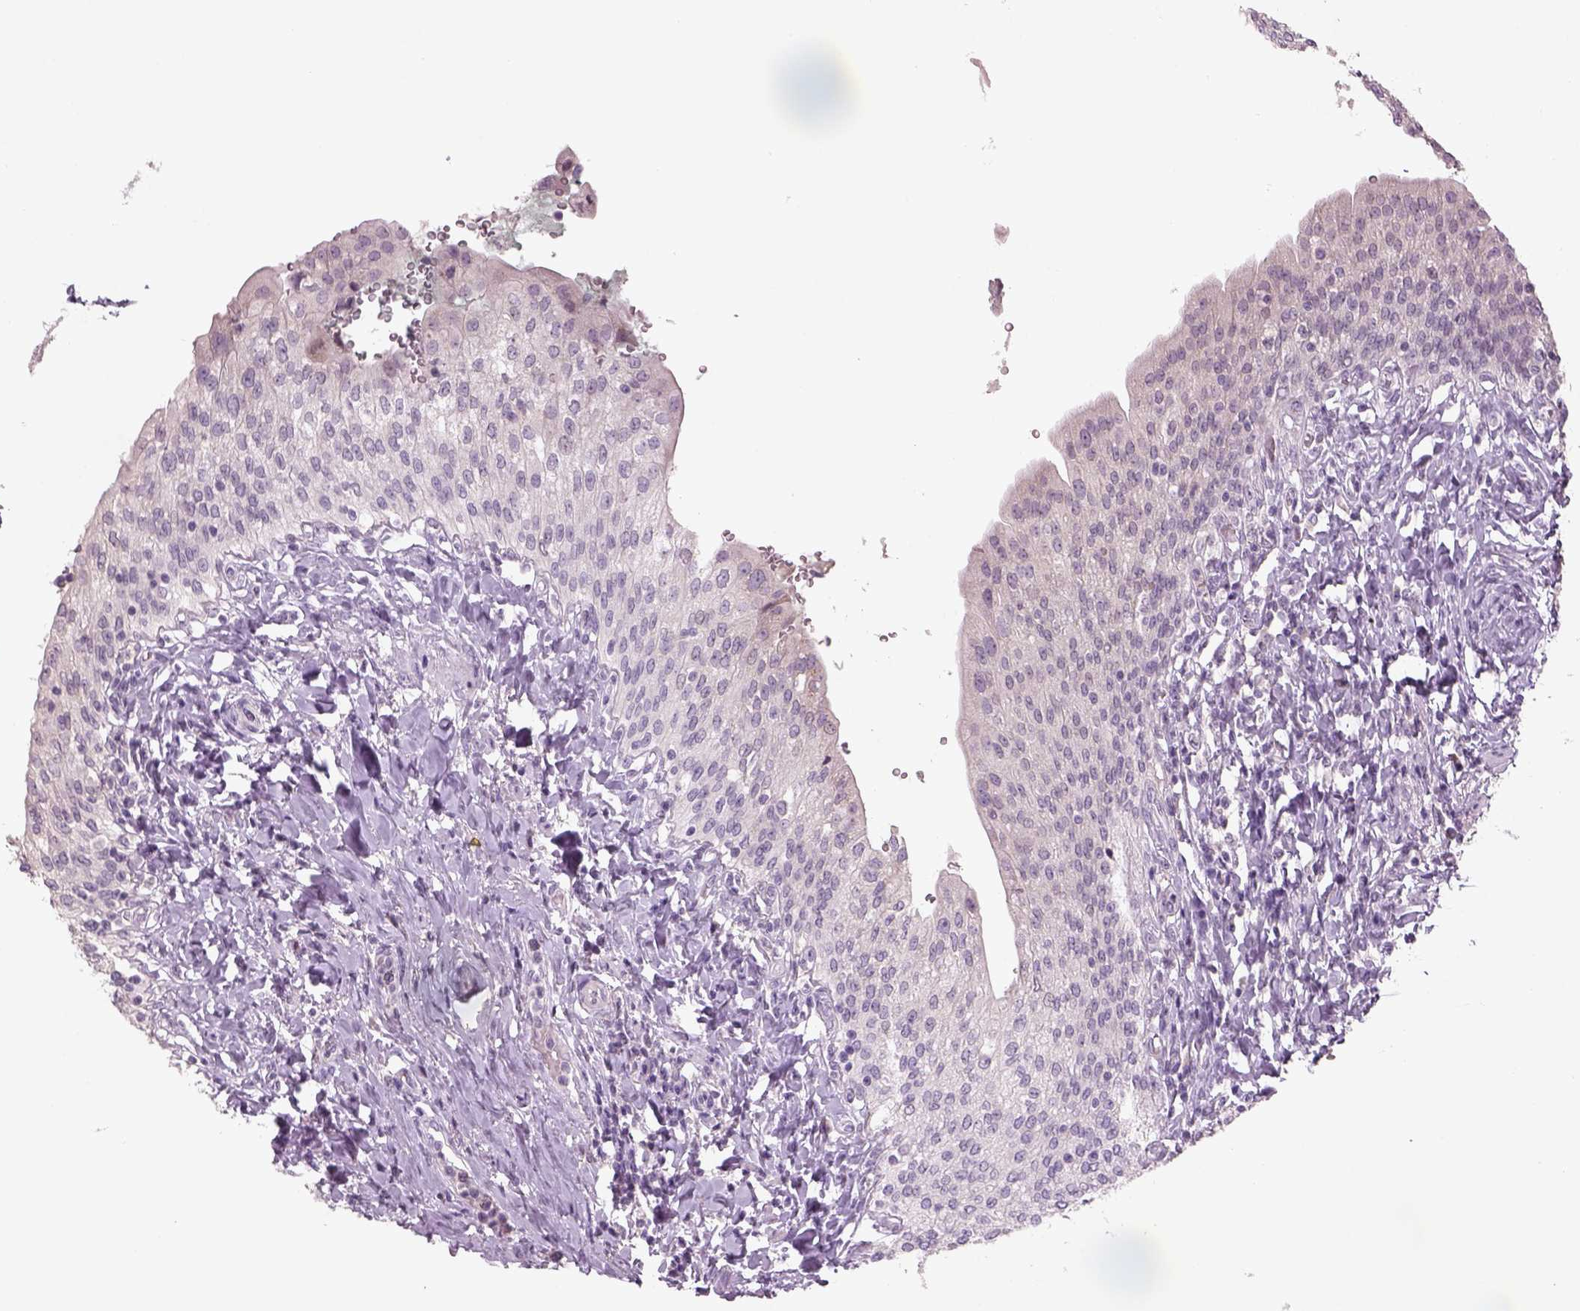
{"staining": {"intensity": "negative", "quantity": "none", "location": "none"}, "tissue": "urinary bladder", "cell_type": "Urothelial cells", "image_type": "normal", "snomed": [{"axis": "morphology", "description": "Normal tissue, NOS"}, {"axis": "morphology", "description": "Inflammation, NOS"}, {"axis": "topography", "description": "Urinary bladder"}], "caption": "An image of urinary bladder stained for a protein exhibits no brown staining in urothelial cells.", "gene": "PENK", "patient": {"sex": "male", "age": 64}}